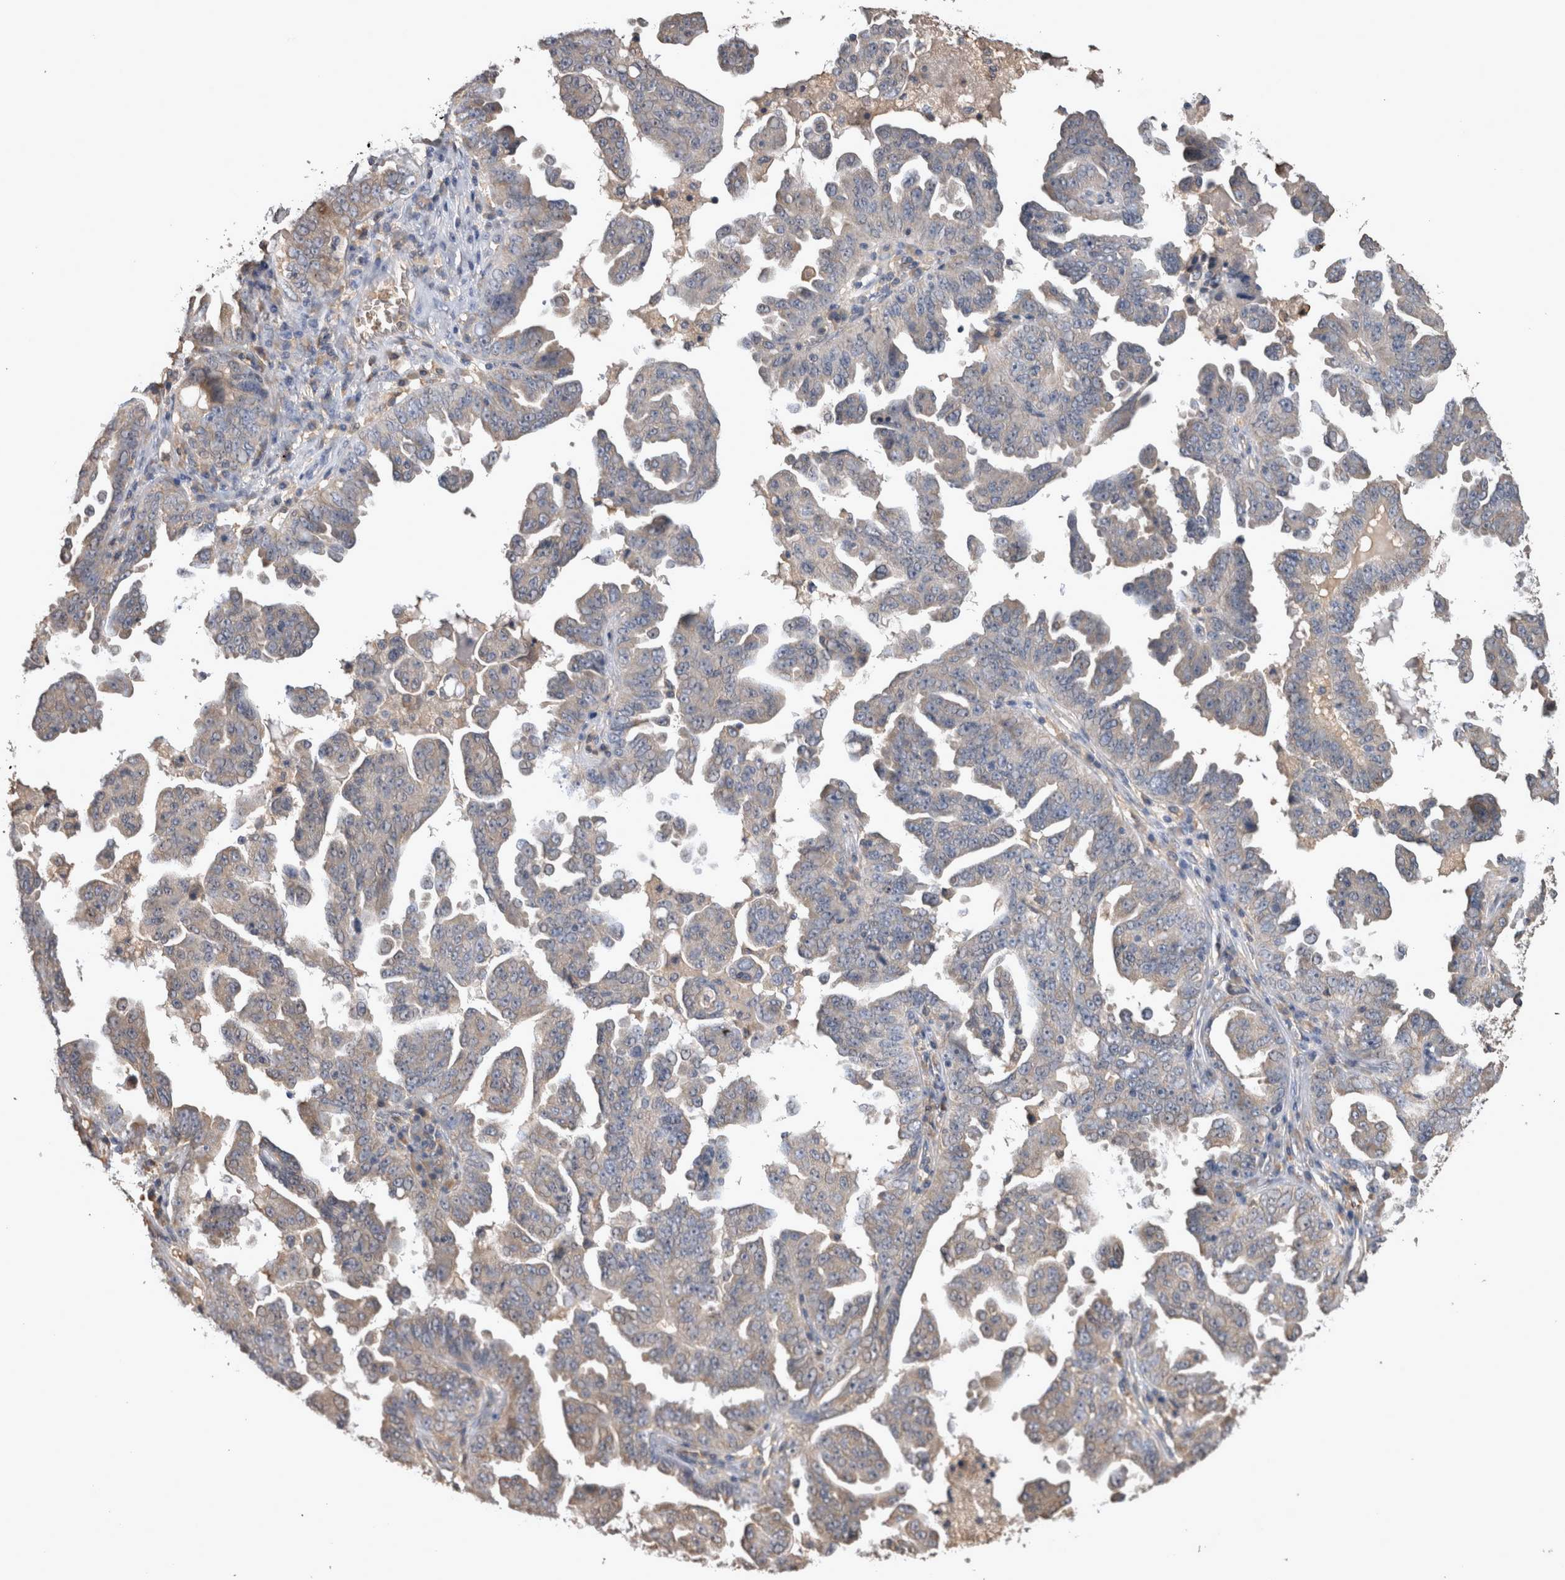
{"staining": {"intensity": "negative", "quantity": "none", "location": "none"}, "tissue": "ovarian cancer", "cell_type": "Tumor cells", "image_type": "cancer", "snomed": [{"axis": "morphology", "description": "Carcinoma, endometroid"}, {"axis": "topography", "description": "Ovary"}], "caption": "This is a photomicrograph of immunohistochemistry (IHC) staining of ovarian endometroid carcinoma, which shows no positivity in tumor cells.", "gene": "TMED7", "patient": {"sex": "female", "age": 62}}